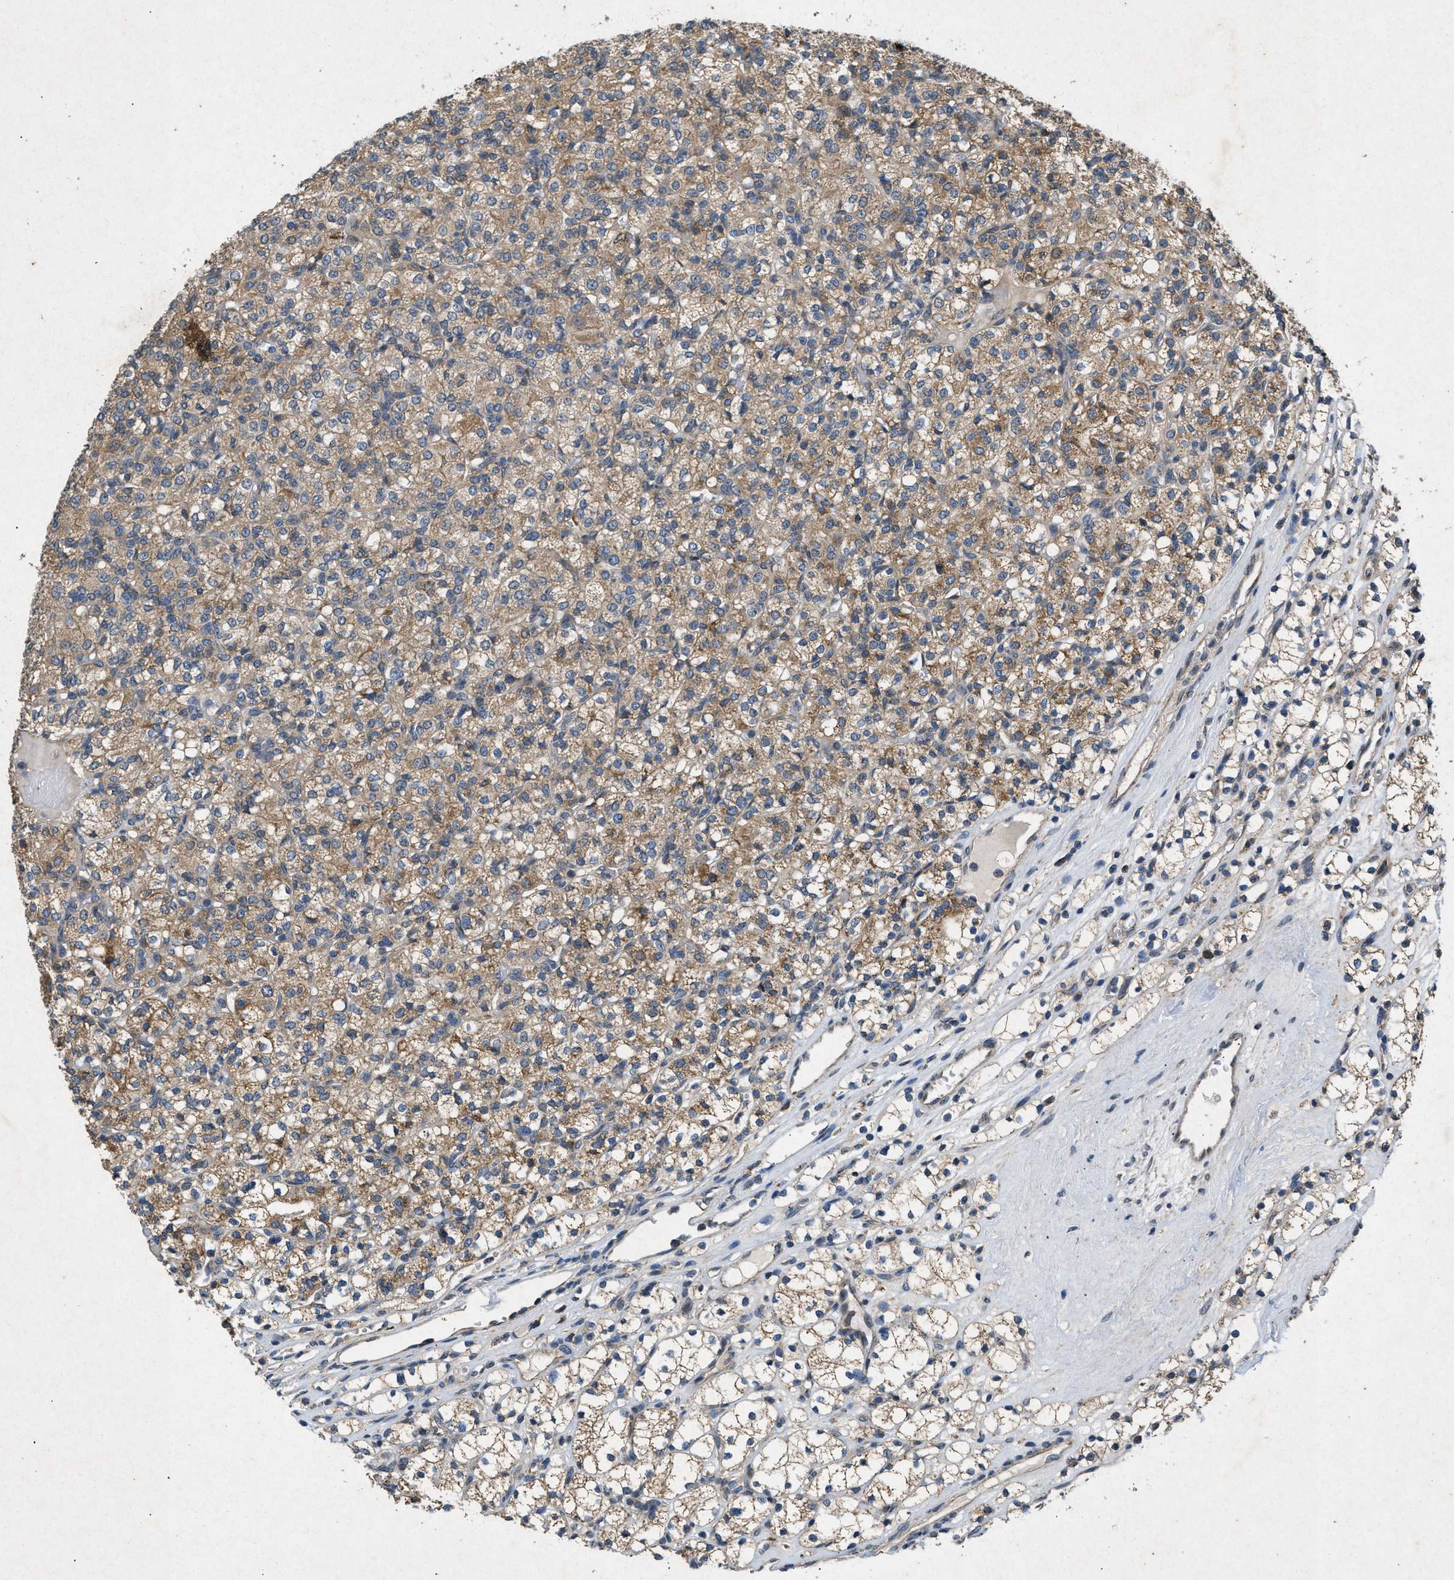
{"staining": {"intensity": "moderate", "quantity": ">75%", "location": "cytoplasmic/membranous"}, "tissue": "renal cancer", "cell_type": "Tumor cells", "image_type": "cancer", "snomed": [{"axis": "morphology", "description": "Adenocarcinoma, NOS"}, {"axis": "topography", "description": "Kidney"}], "caption": "Immunohistochemistry staining of renal cancer (adenocarcinoma), which exhibits medium levels of moderate cytoplasmic/membranous expression in about >75% of tumor cells indicating moderate cytoplasmic/membranous protein positivity. The staining was performed using DAB (3,3'-diaminobenzidine) (brown) for protein detection and nuclei were counterstained in hematoxylin (blue).", "gene": "PRKG2", "patient": {"sex": "male", "age": 77}}